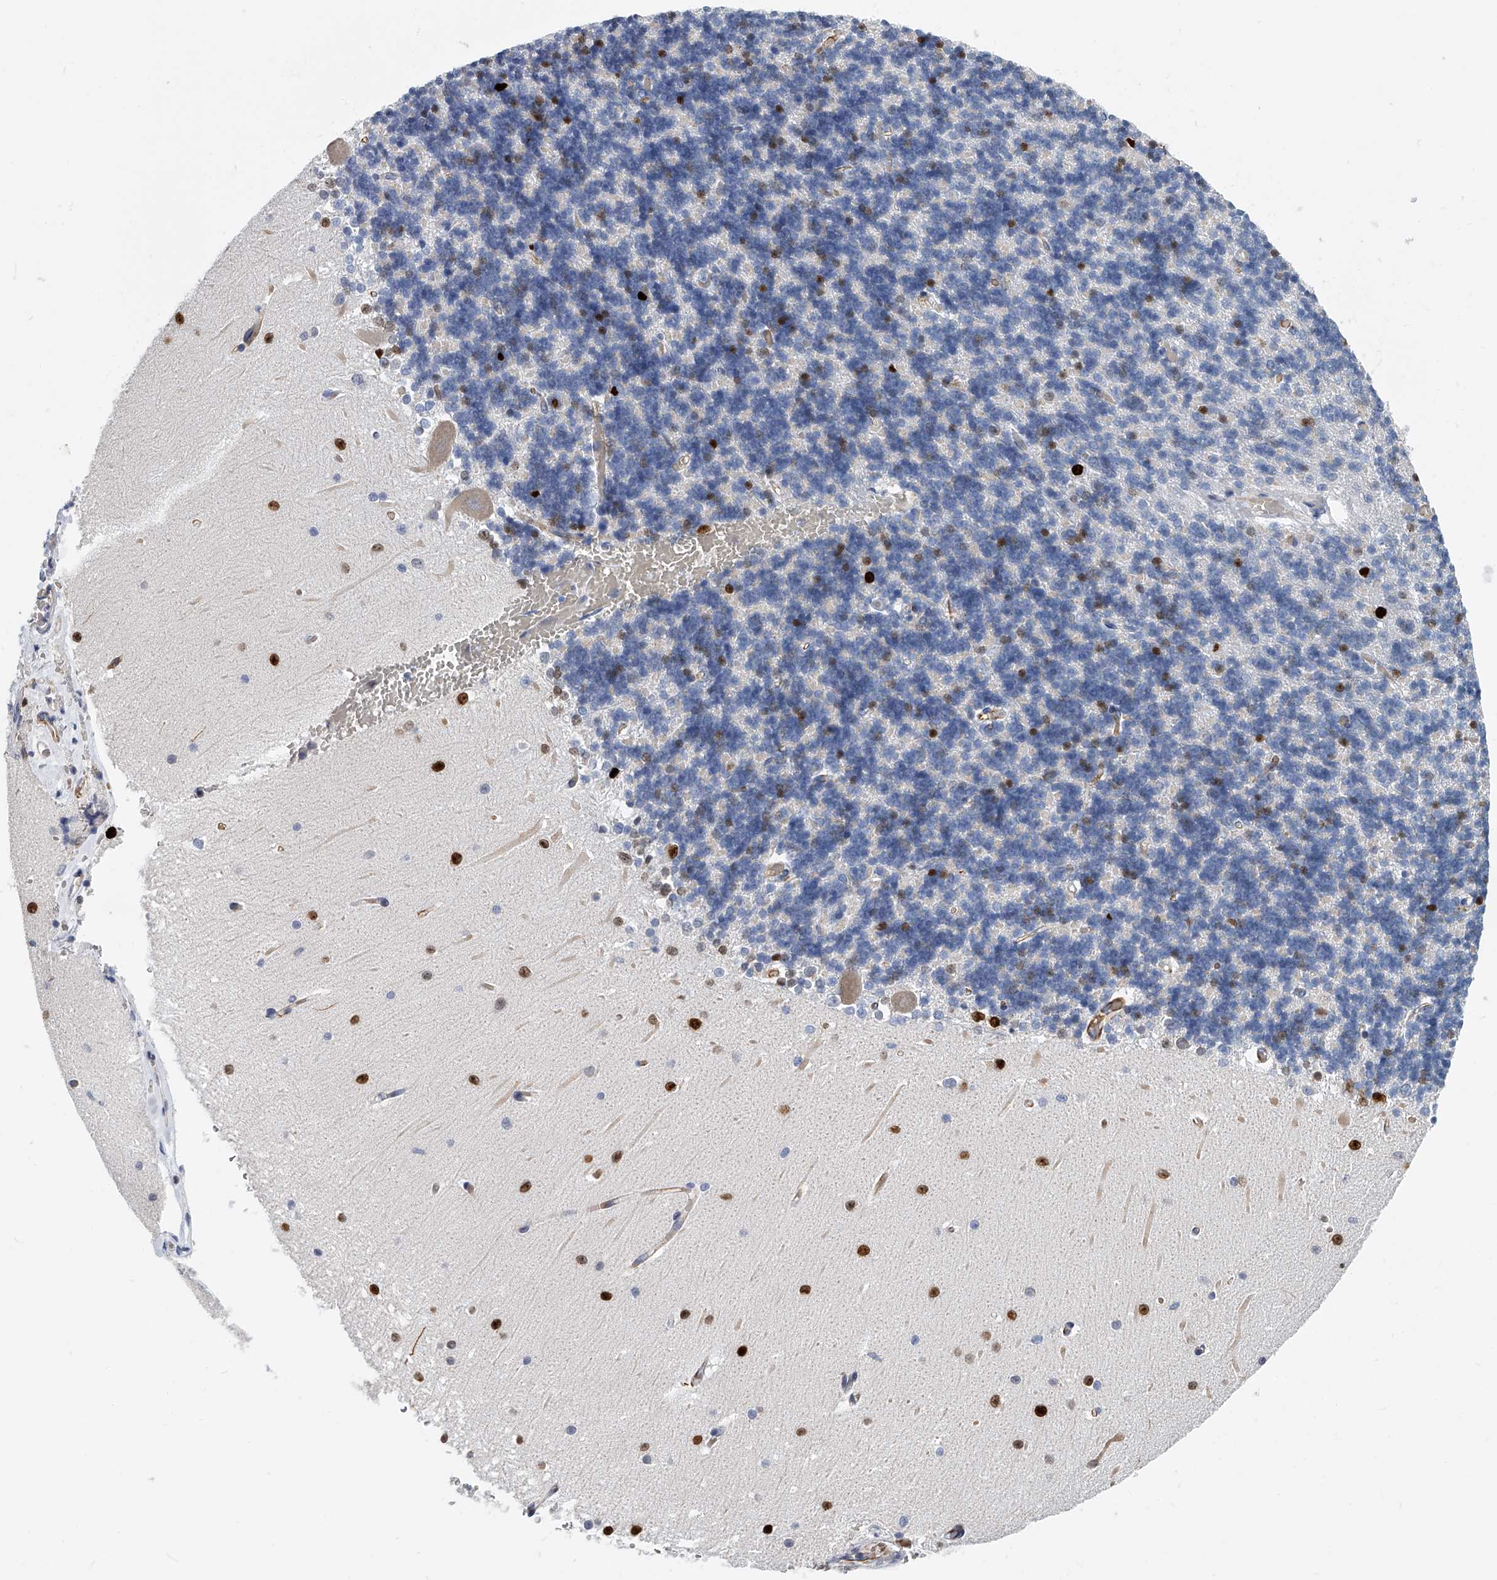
{"staining": {"intensity": "strong", "quantity": "<25%", "location": "nuclear"}, "tissue": "cerebellum", "cell_type": "Cells in granular layer", "image_type": "normal", "snomed": [{"axis": "morphology", "description": "Normal tissue, NOS"}, {"axis": "topography", "description": "Cerebellum"}], "caption": "Cerebellum stained with DAB immunohistochemistry (IHC) displays medium levels of strong nuclear expression in about <25% of cells in granular layer. The staining was performed using DAB (3,3'-diaminobenzidine), with brown indicating positive protein expression. Nuclei are stained blue with hematoxylin.", "gene": "KIRREL1", "patient": {"sex": "male", "age": 37}}